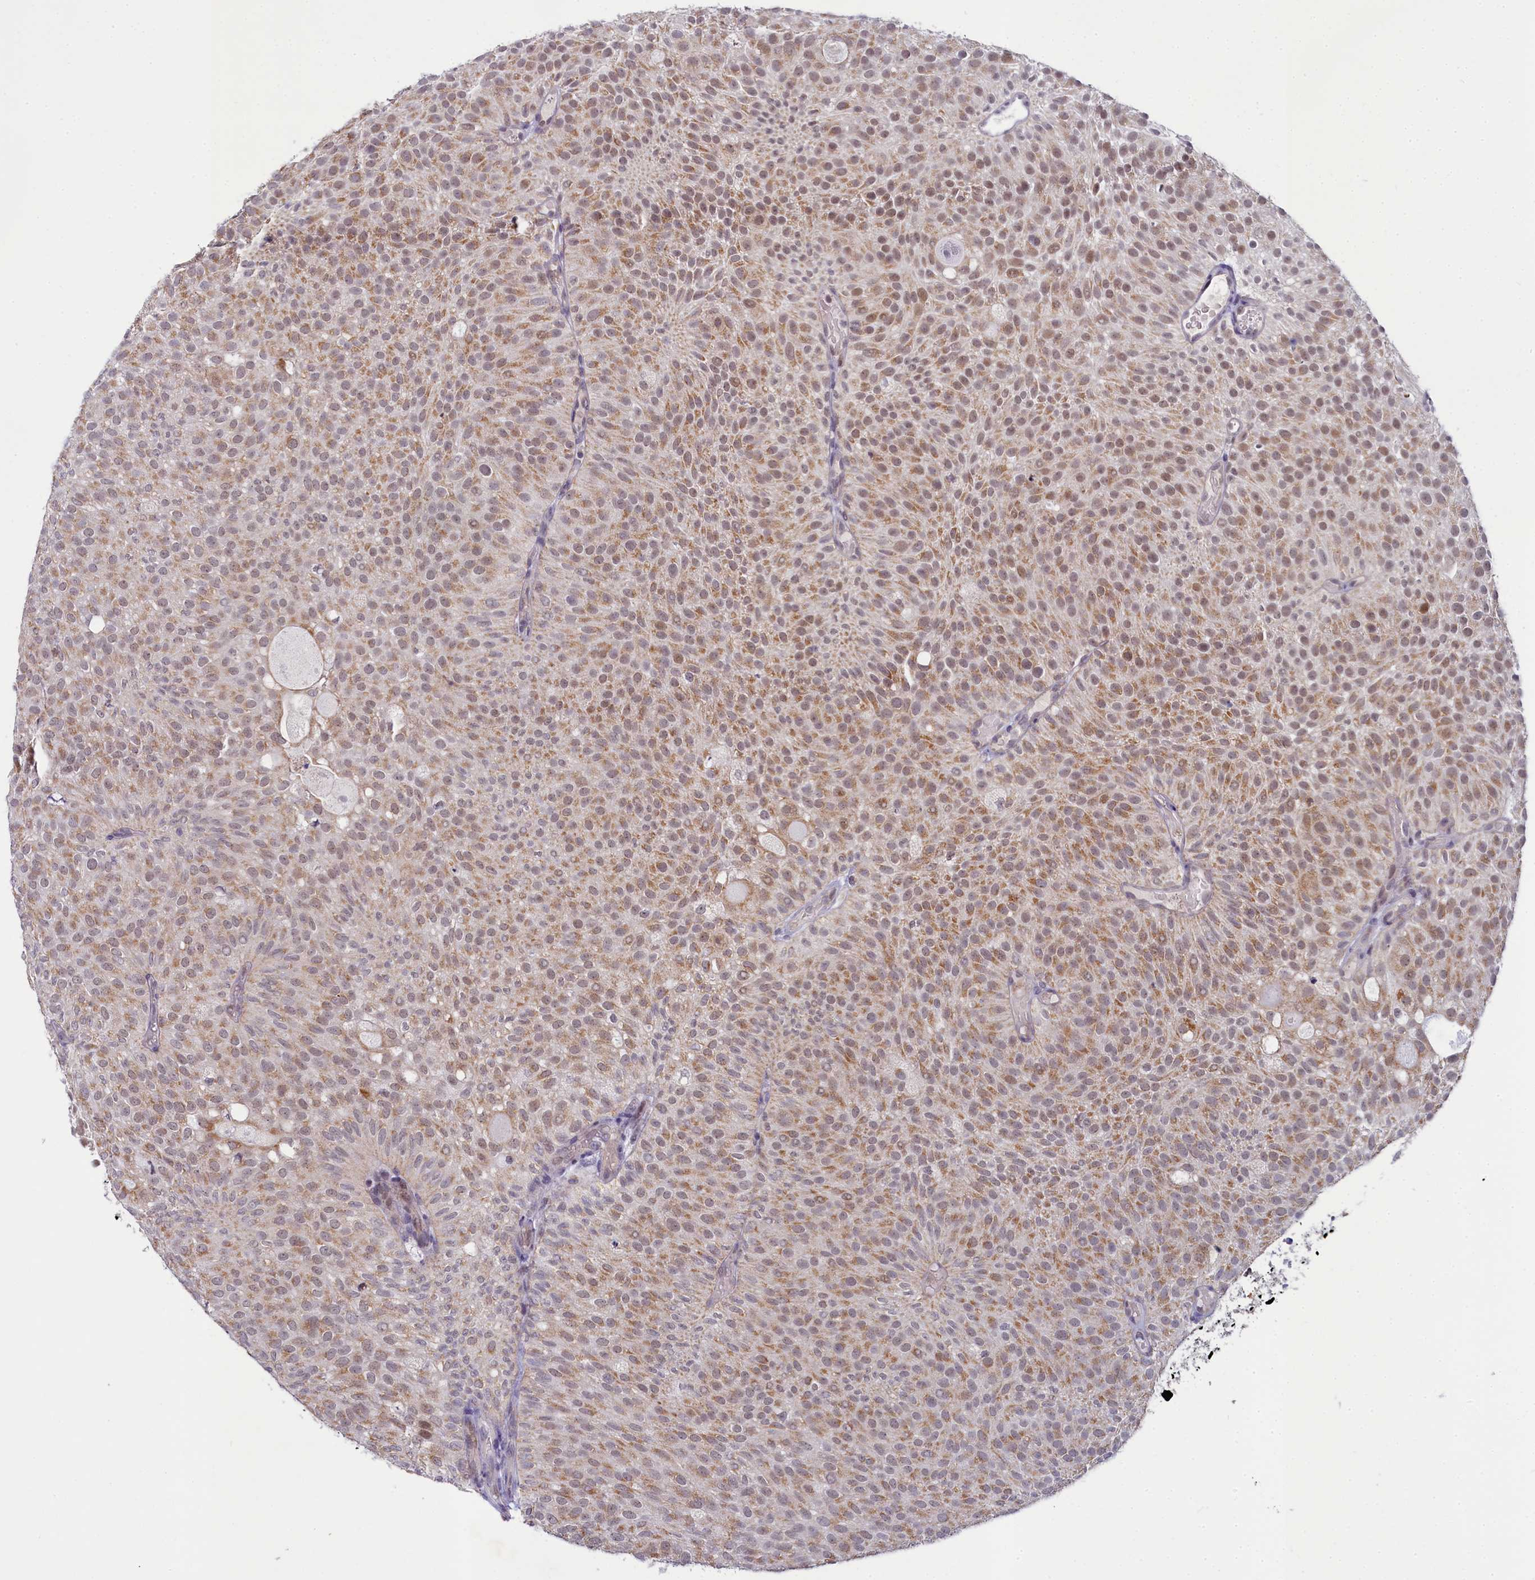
{"staining": {"intensity": "moderate", "quantity": "25%-75%", "location": "cytoplasmic/membranous"}, "tissue": "urothelial cancer", "cell_type": "Tumor cells", "image_type": "cancer", "snomed": [{"axis": "morphology", "description": "Urothelial carcinoma, Low grade"}, {"axis": "topography", "description": "Urinary bladder"}], "caption": "A medium amount of moderate cytoplasmic/membranous staining is identified in about 25%-75% of tumor cells in urothelial cancer tissue.", "gene": "PPHLN1", "patient": {"sex": "male", "age": 78}}